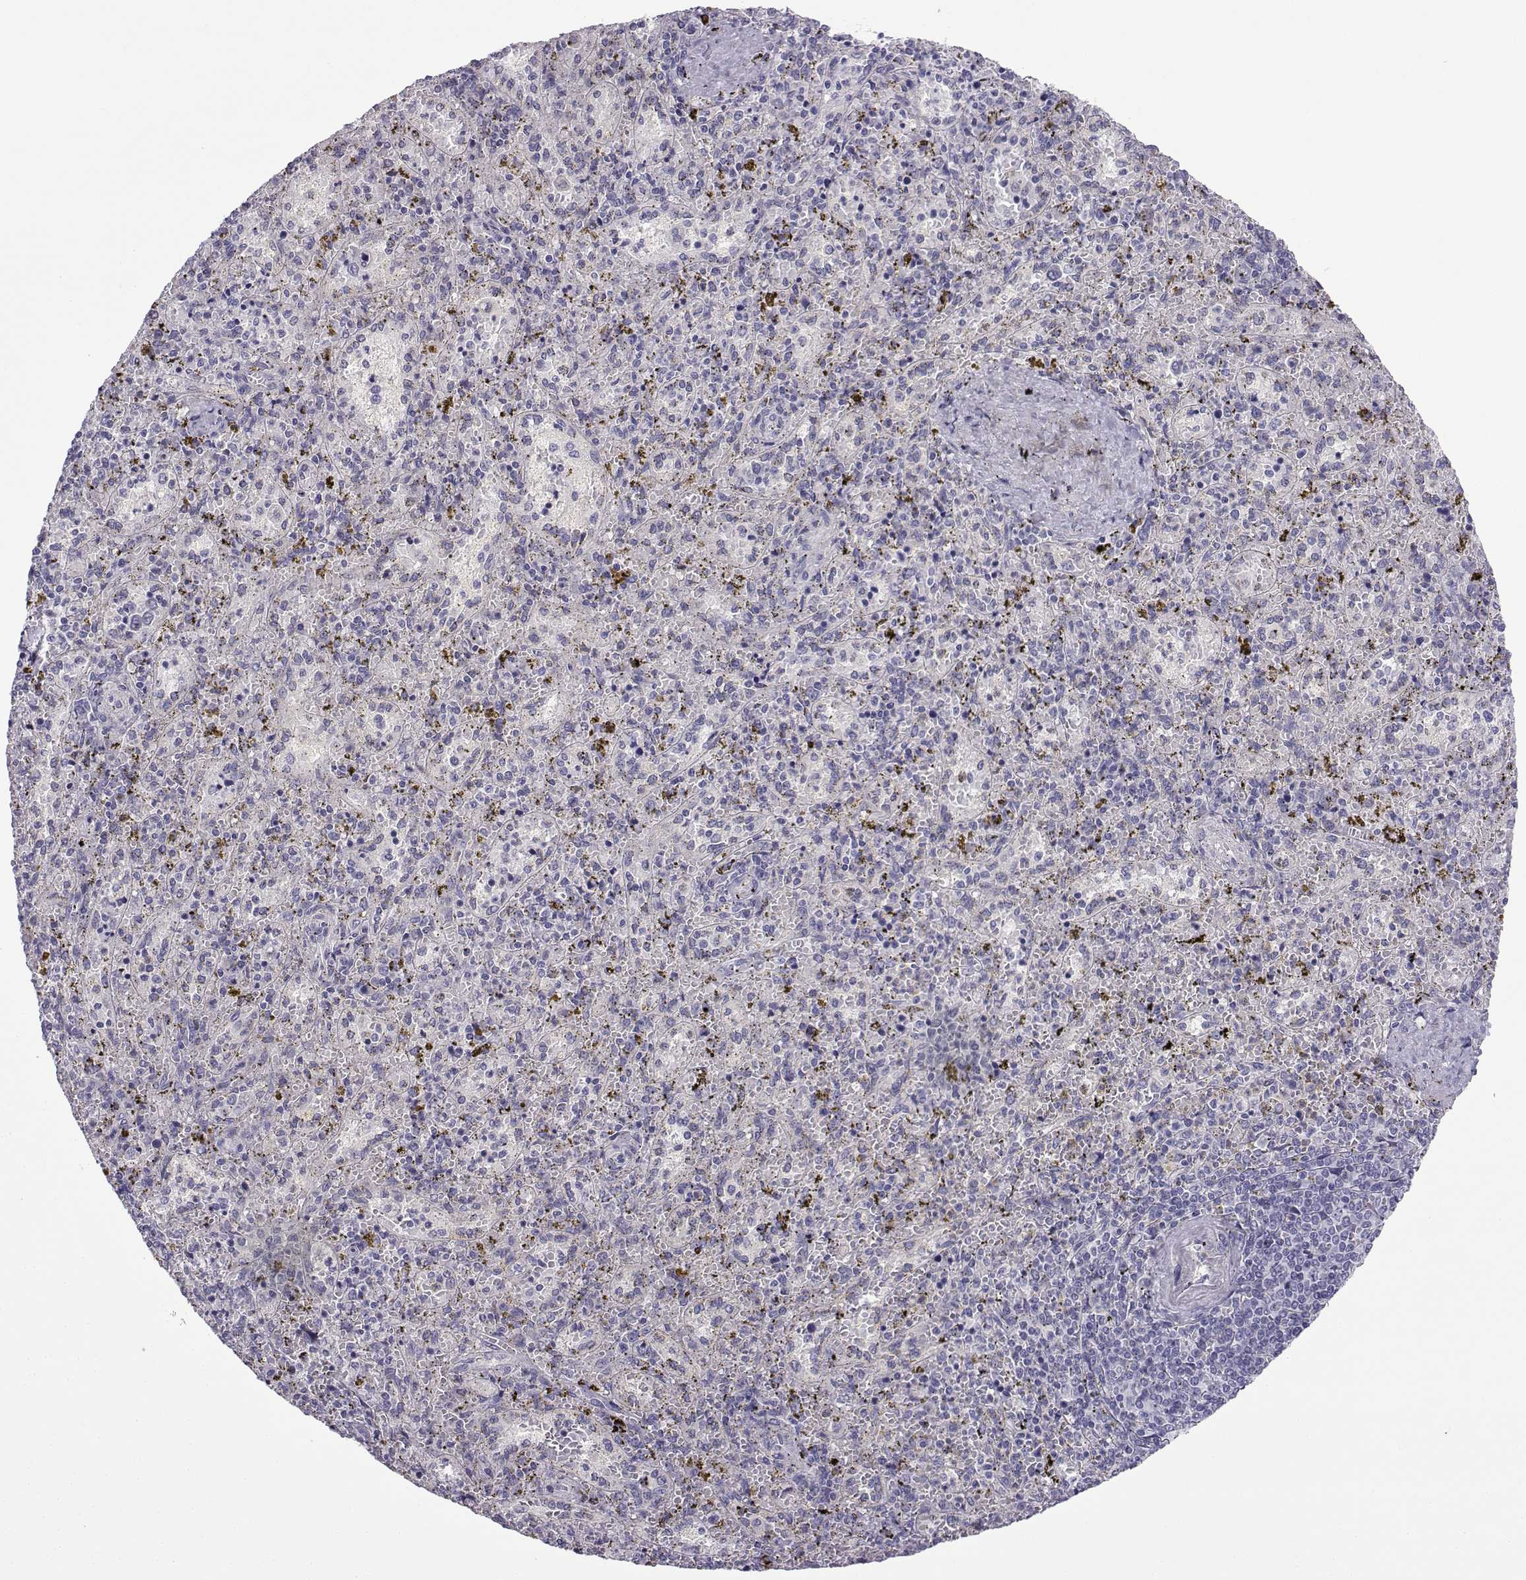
{"staining": {"intensity": "negative", "quantity": "none", "location": "none"}, "tissue": "spleen", "cell_type": "Cells in red pulp", "image_type": "normal", "snomed": [{"axis": "morphology", "description": "Normal tissue, NOS"}, {"axis": "topography", "description": "Spleen"}], "caption": "DAB immunohistochemical staining of normal spleen reveals no significant staining in cells in red pulp.", "gene": "SPACA7", "patient": {"sex": "female", "age": 50}}